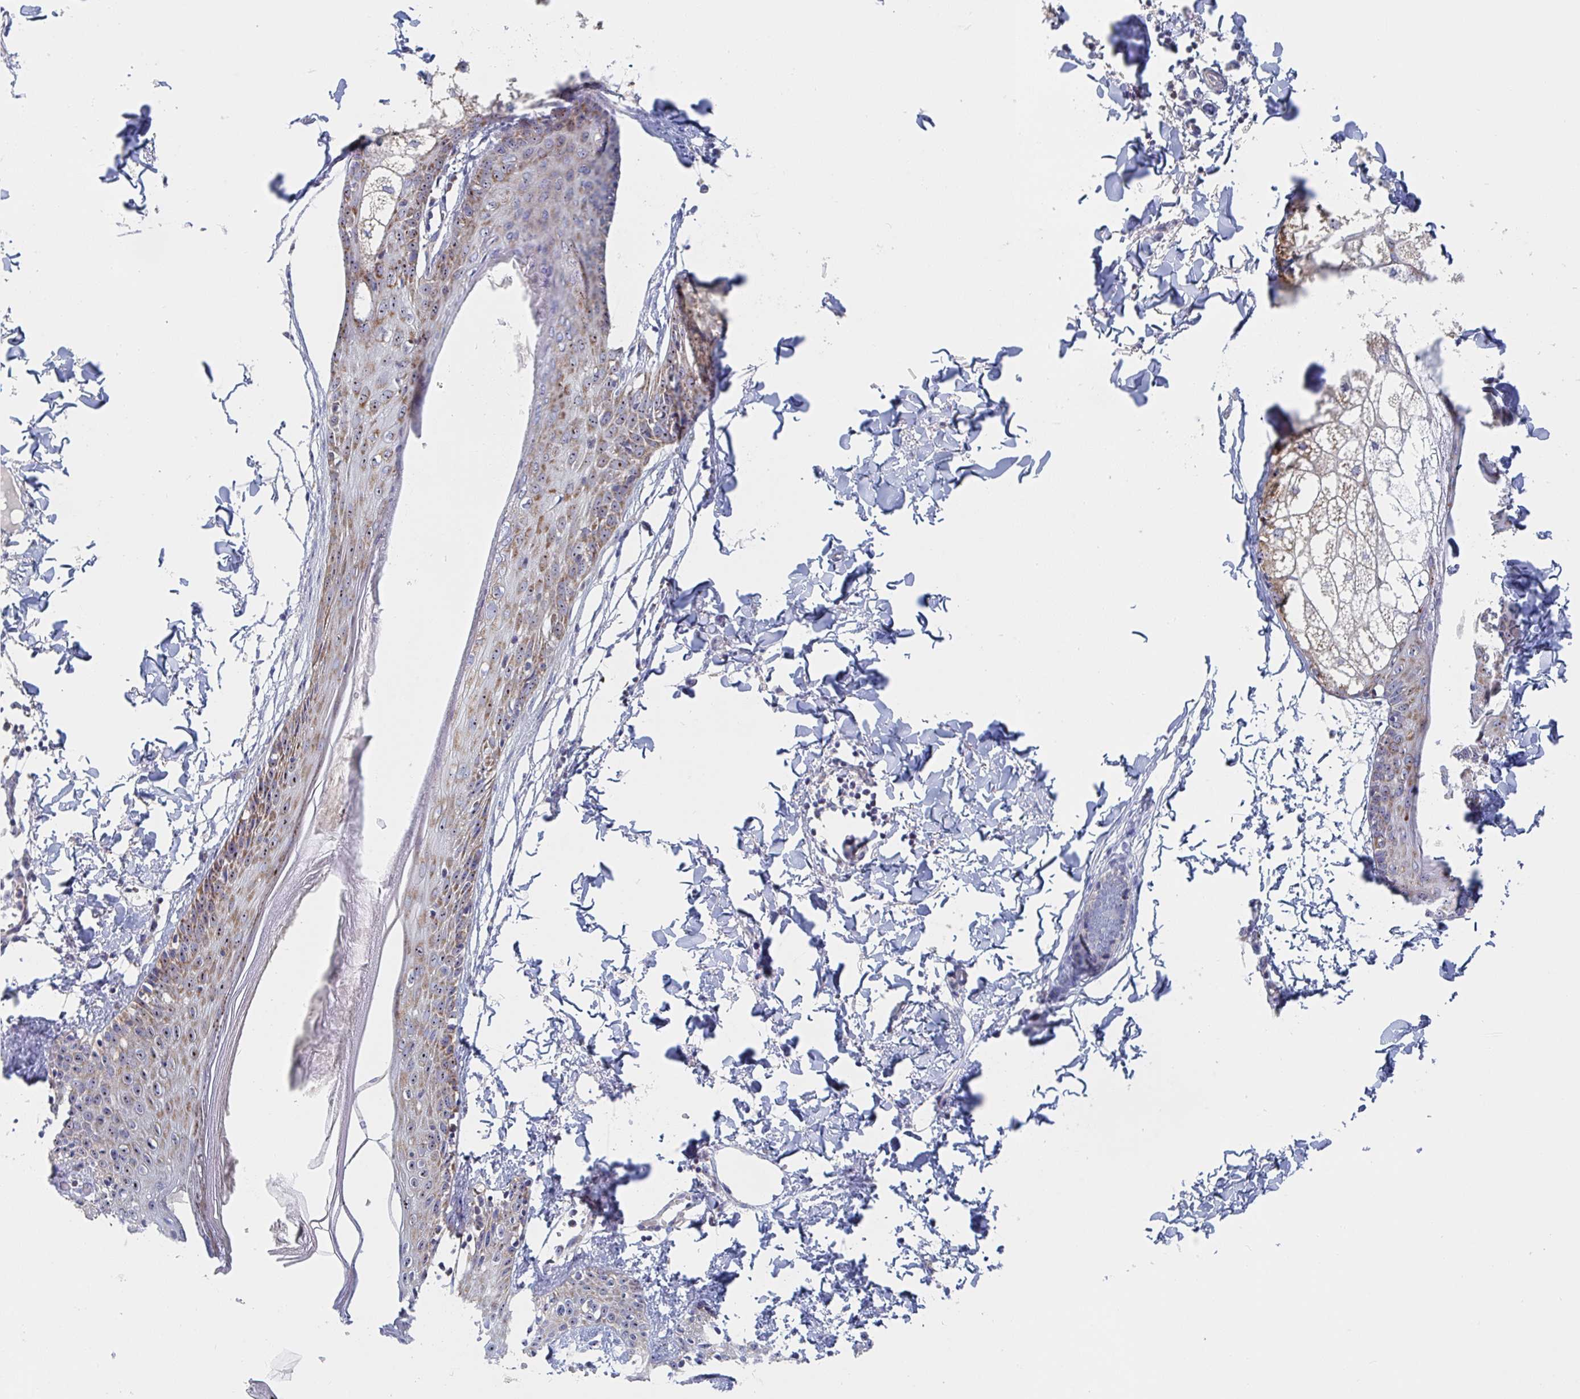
{"staining": {"intensity": "strong", "quantity": "25%-75%", "location": "cytoplasmic/membranous"}, "tissue": "skin", "cell_type": "Fibroblasts", "image_type": "normal", "snomed": [{"axis": "morphology", "description": "Normal tissue, NOS"}, {"axis": "topography", "description": "Skin"}], "caption": "Immunohistochemical staining of unremarkable human skin reveals high levels of strong cytoplasmic/membranous positivity in approximately 25%-75% of fibroblasts. (DAB (3,3'-diaminobenzidine) IHC with brightfield microscopy, high magnification).", "gene": "MRPL53", "patient": {"sex": "male", "age": 16}}